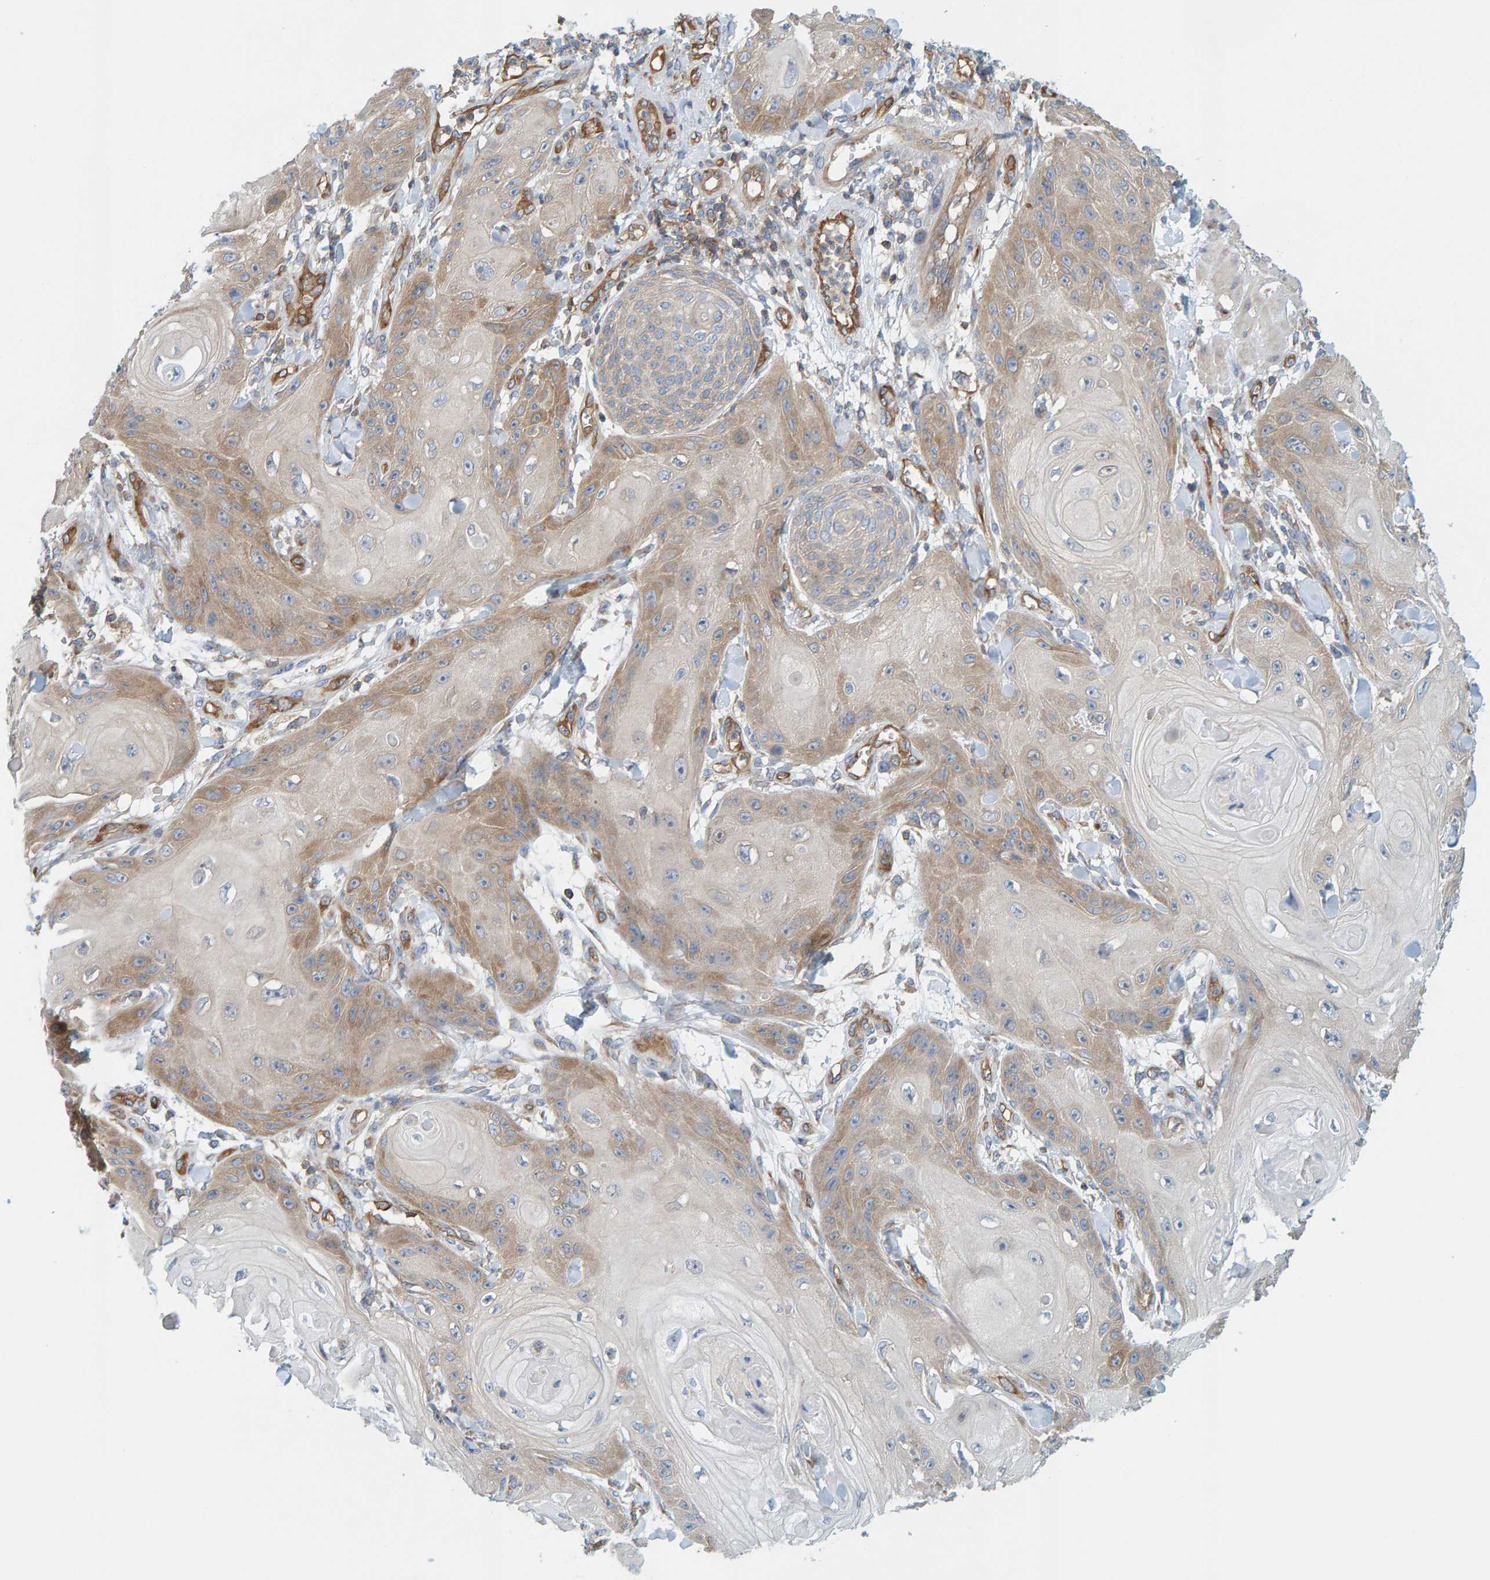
{"staining": {"intensity": "weak", "quantity": "25%-75%", "location": "cytoplasmic/membranous"}, "tissue": "skin cancer", "cell_type": "Tumor cells", "image_type": "cancer", "snomed": [{"axis": "morphology", "description": "Squamous cell carcinoma, NOS"}, {"axis": "topography", "description": "Skin"}], "caption": "Skin squamous cell carcinoma was stained to show a protein in brown. There is low levels of weak cytoplasmic/membranous positivity in about 25%-75% of tumor cells.", "gene": "PRKD2", "patient": {"sex": "male", "age": 74}}